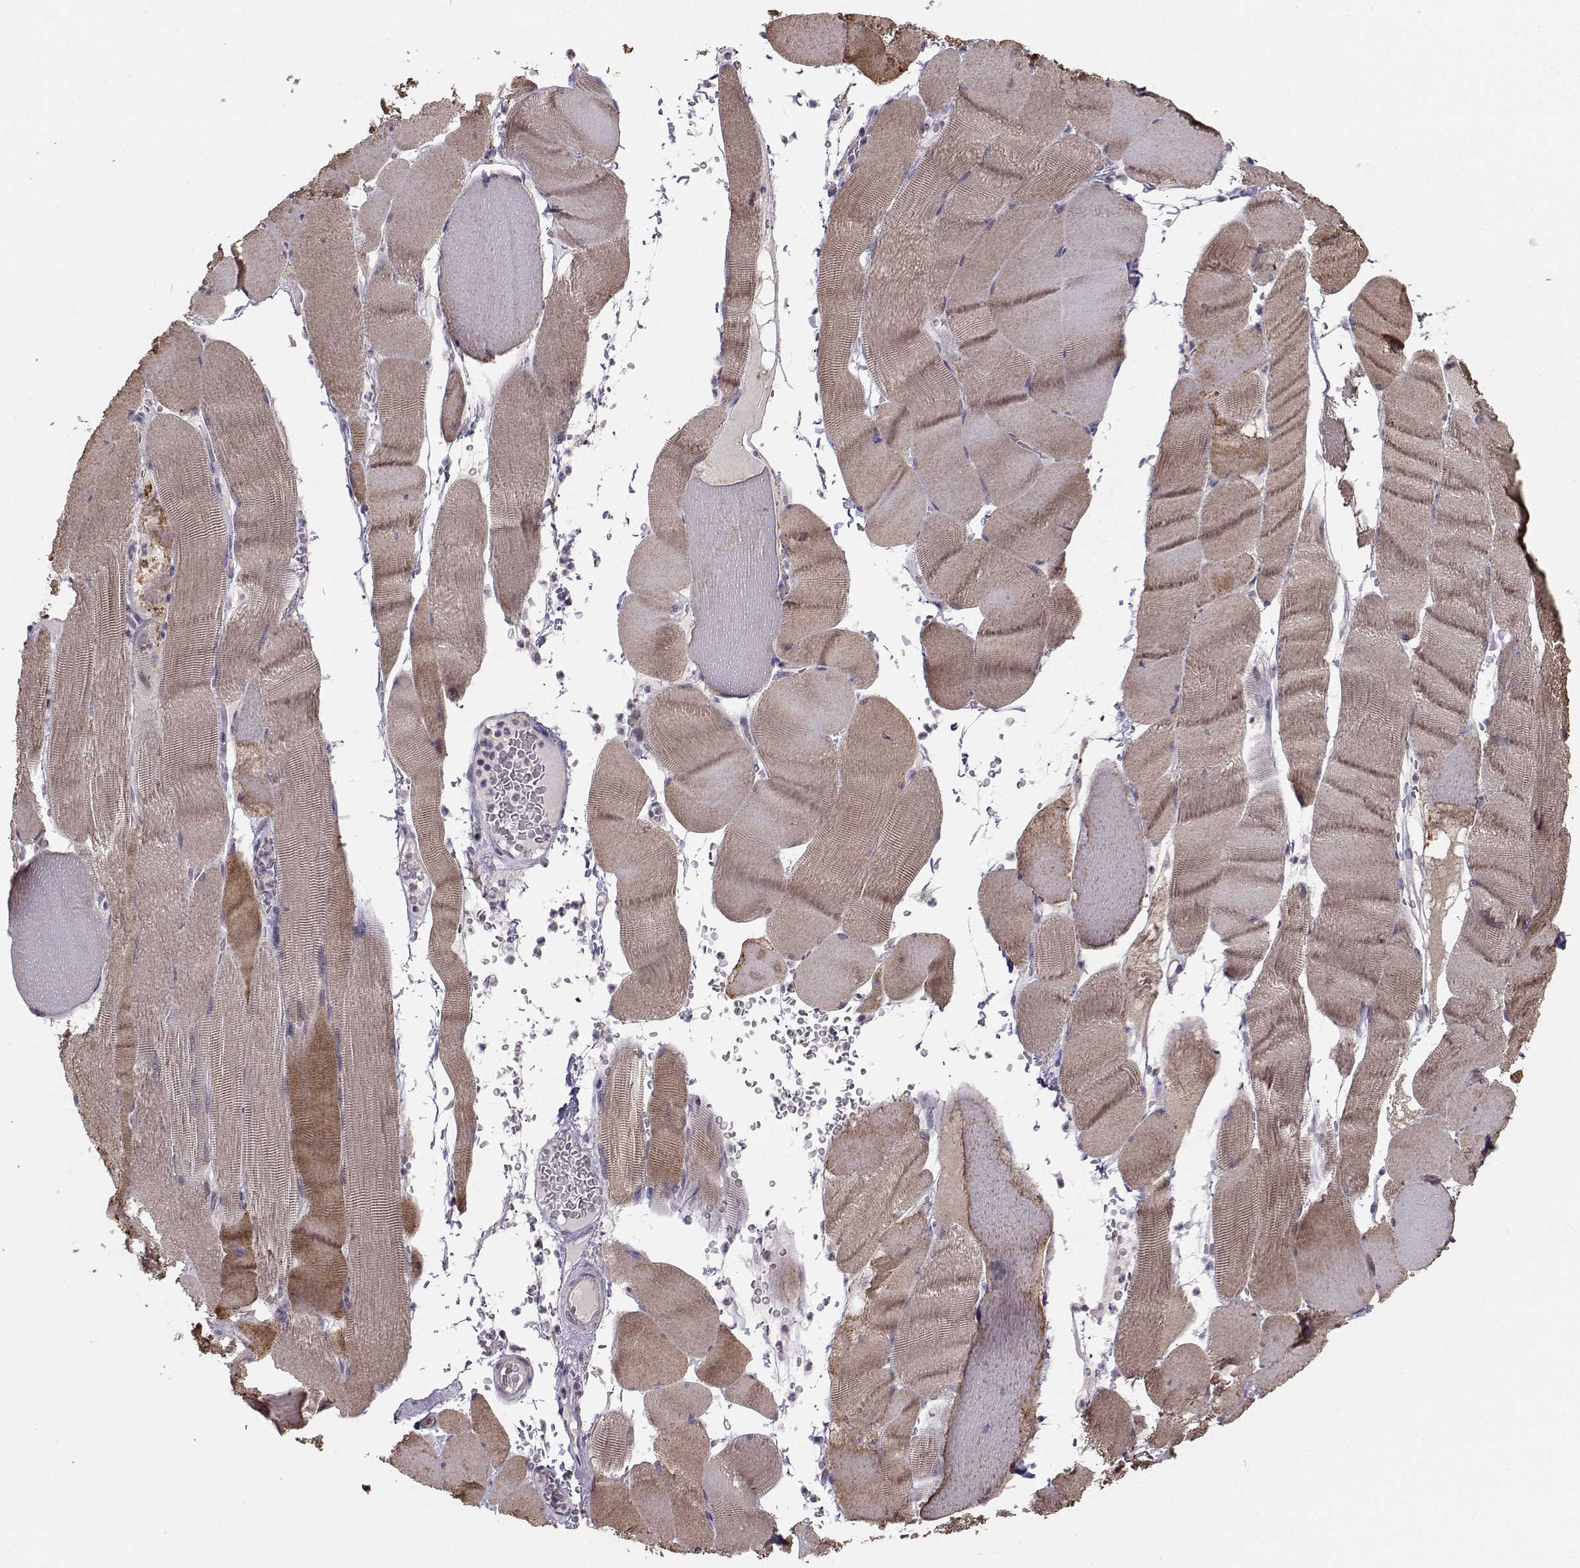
{"staining": {"intensity": "weak", "quantity": "25%-75%", "location": "cytoplasmic/membranous"}, "tissue": "skeletal muscle", "cell_type": "Myocytes", "image_type": "normal", "snomed": [{"axis": "morphology", "description": "Normal tissue, NOS"}, {"axis": "topography", "description": "Skeletal muscle"}], "caption": "Protein expression analysis of unremarkable skeletal muscle demonstrates weak cytoplasmic/membranous positivity in about 25%-75% of myocytes.", "gene": "PKP2", "patient": {"sex": "male", "age": 56}}